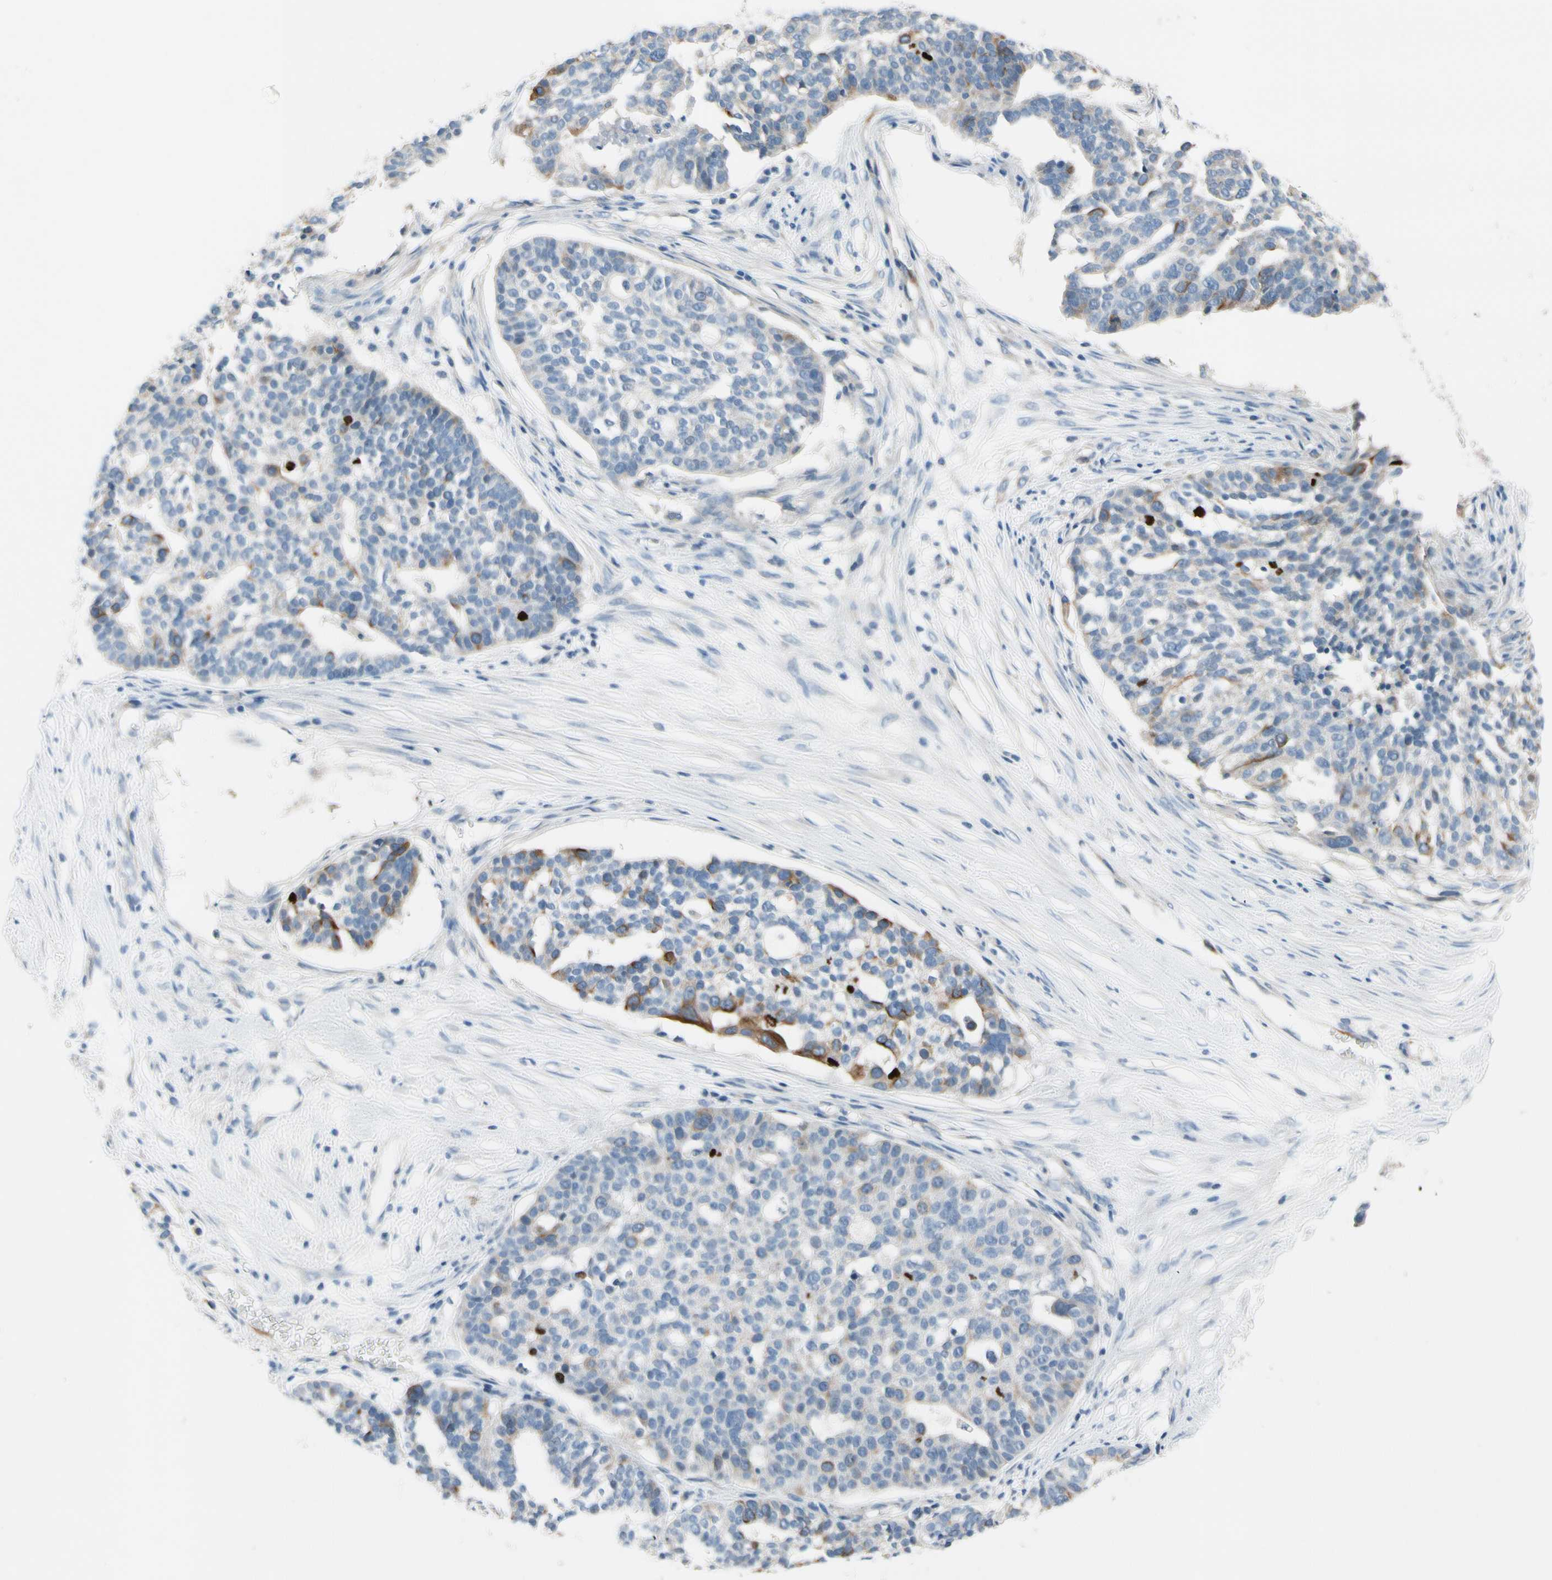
{"staining": {"intensity": "moderate", "quantity": "<25%", "location": "cytoplasmic/membranous"}, "tissue": "ovarian cancer", "cell_type": "Tumor cells", "image_type": "cancer", "snomed": [{"axis": "morphology", "description": "Cystadenocarcinoma, serous, NOS"}, {"axis": "topography", "description": "Ovary"}], "caption": "Immunohistochemical staining of human ovarian cancer reveals moderate cytoplasmic/membranous protein staining in approximately <25% of tumor cells.", "gene": "CKAP2", "patient": {"sex": "female", "age": 59}}